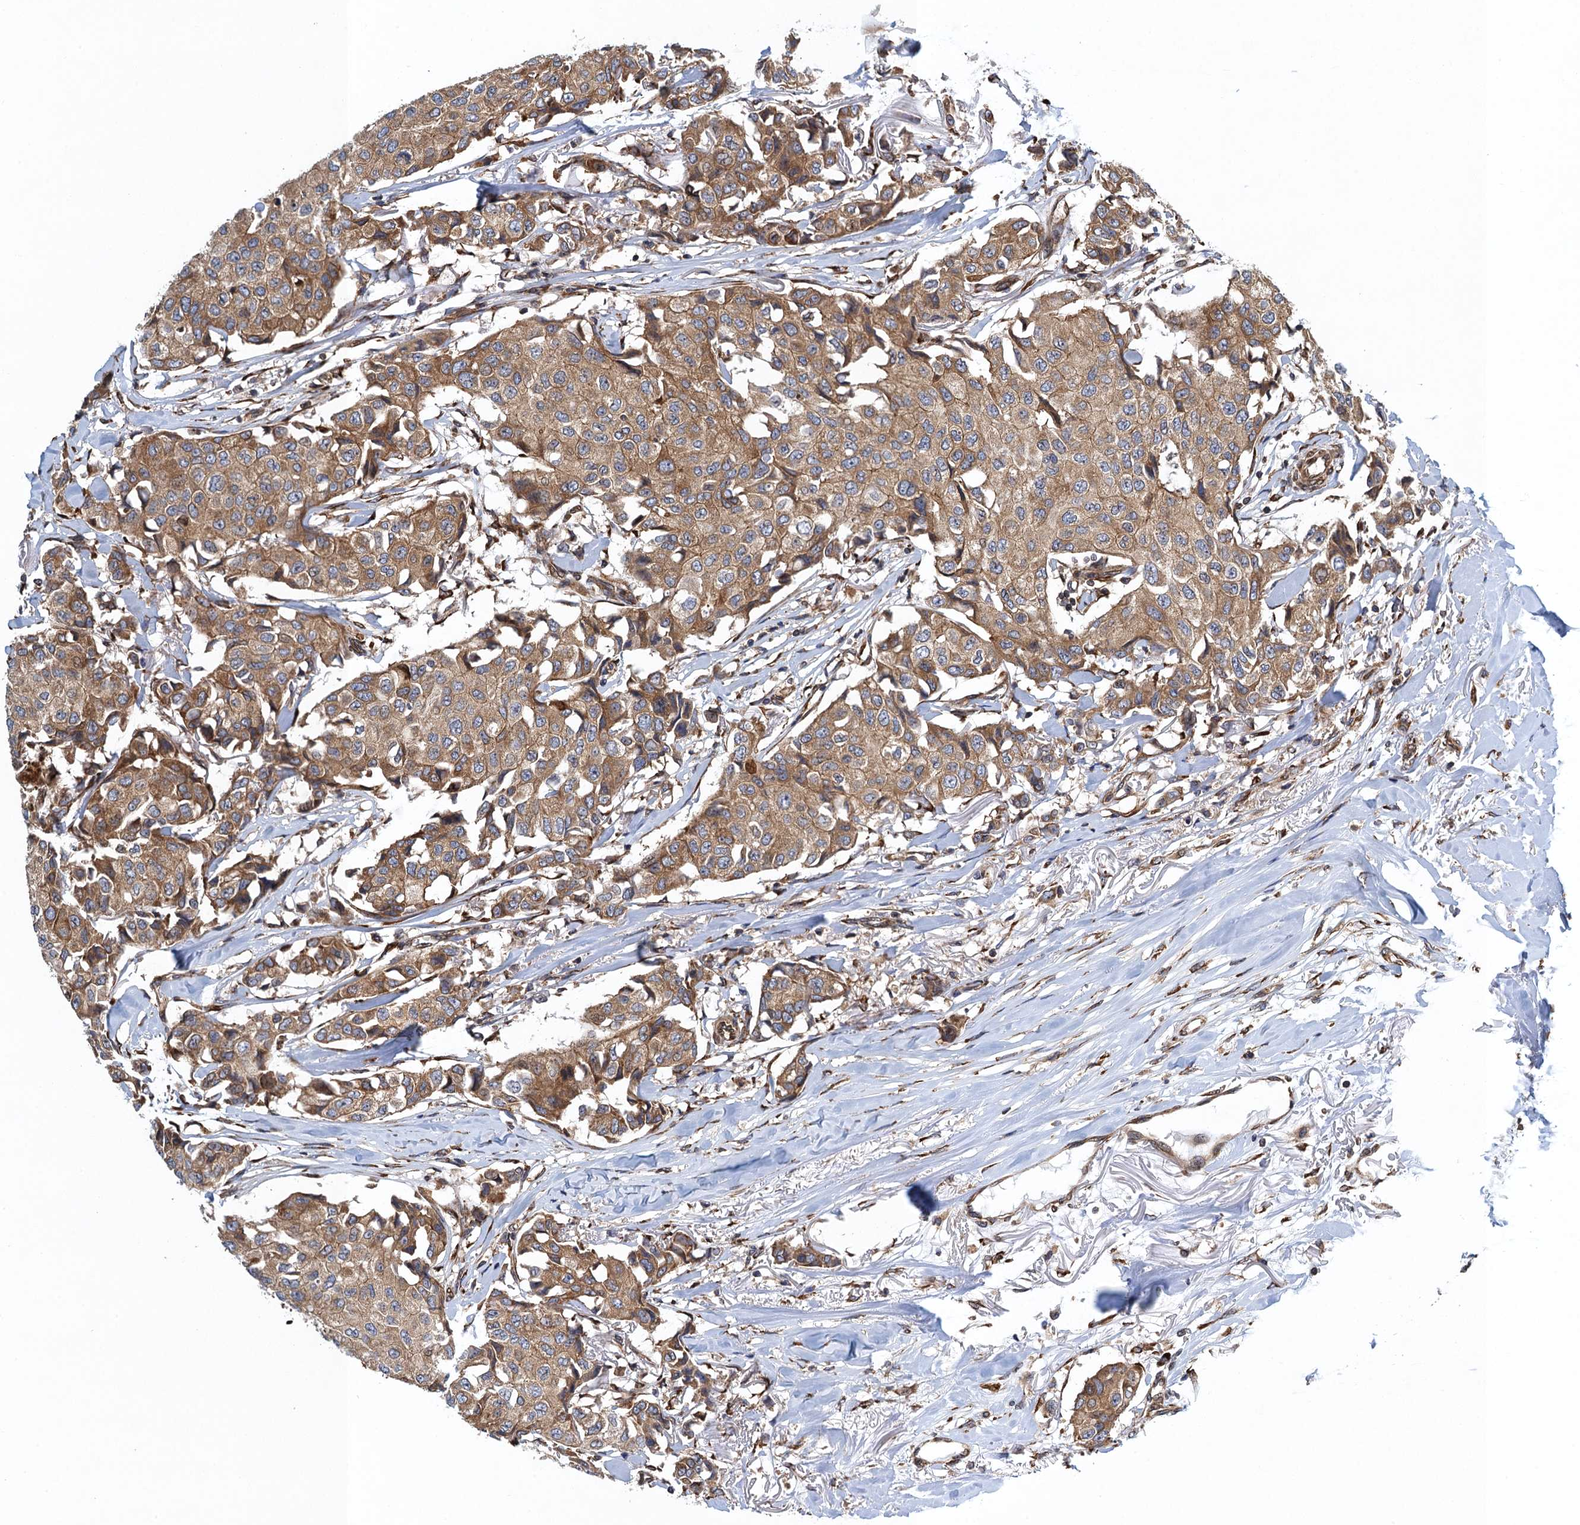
{"staining": {"intensity": "moderate", "quantity": ">75%", "location": "cytoplasmic/membranous"}, "tissue": "breast cancer", "cell_type": "Tumor cells", "image_type": "cancer", "snomed": [{"axis": "morphology", "description": "Duct carcinoma"}, {"axis": "topography", "description": "Breast"}], "caption": "A brown stain shows moderate cytoplasmic/membranous positivity of a protein in human breast intraductal carcinoma tumor cells.", "gene": "MDM1", "patient": {"sex": "female", "age": 80}}